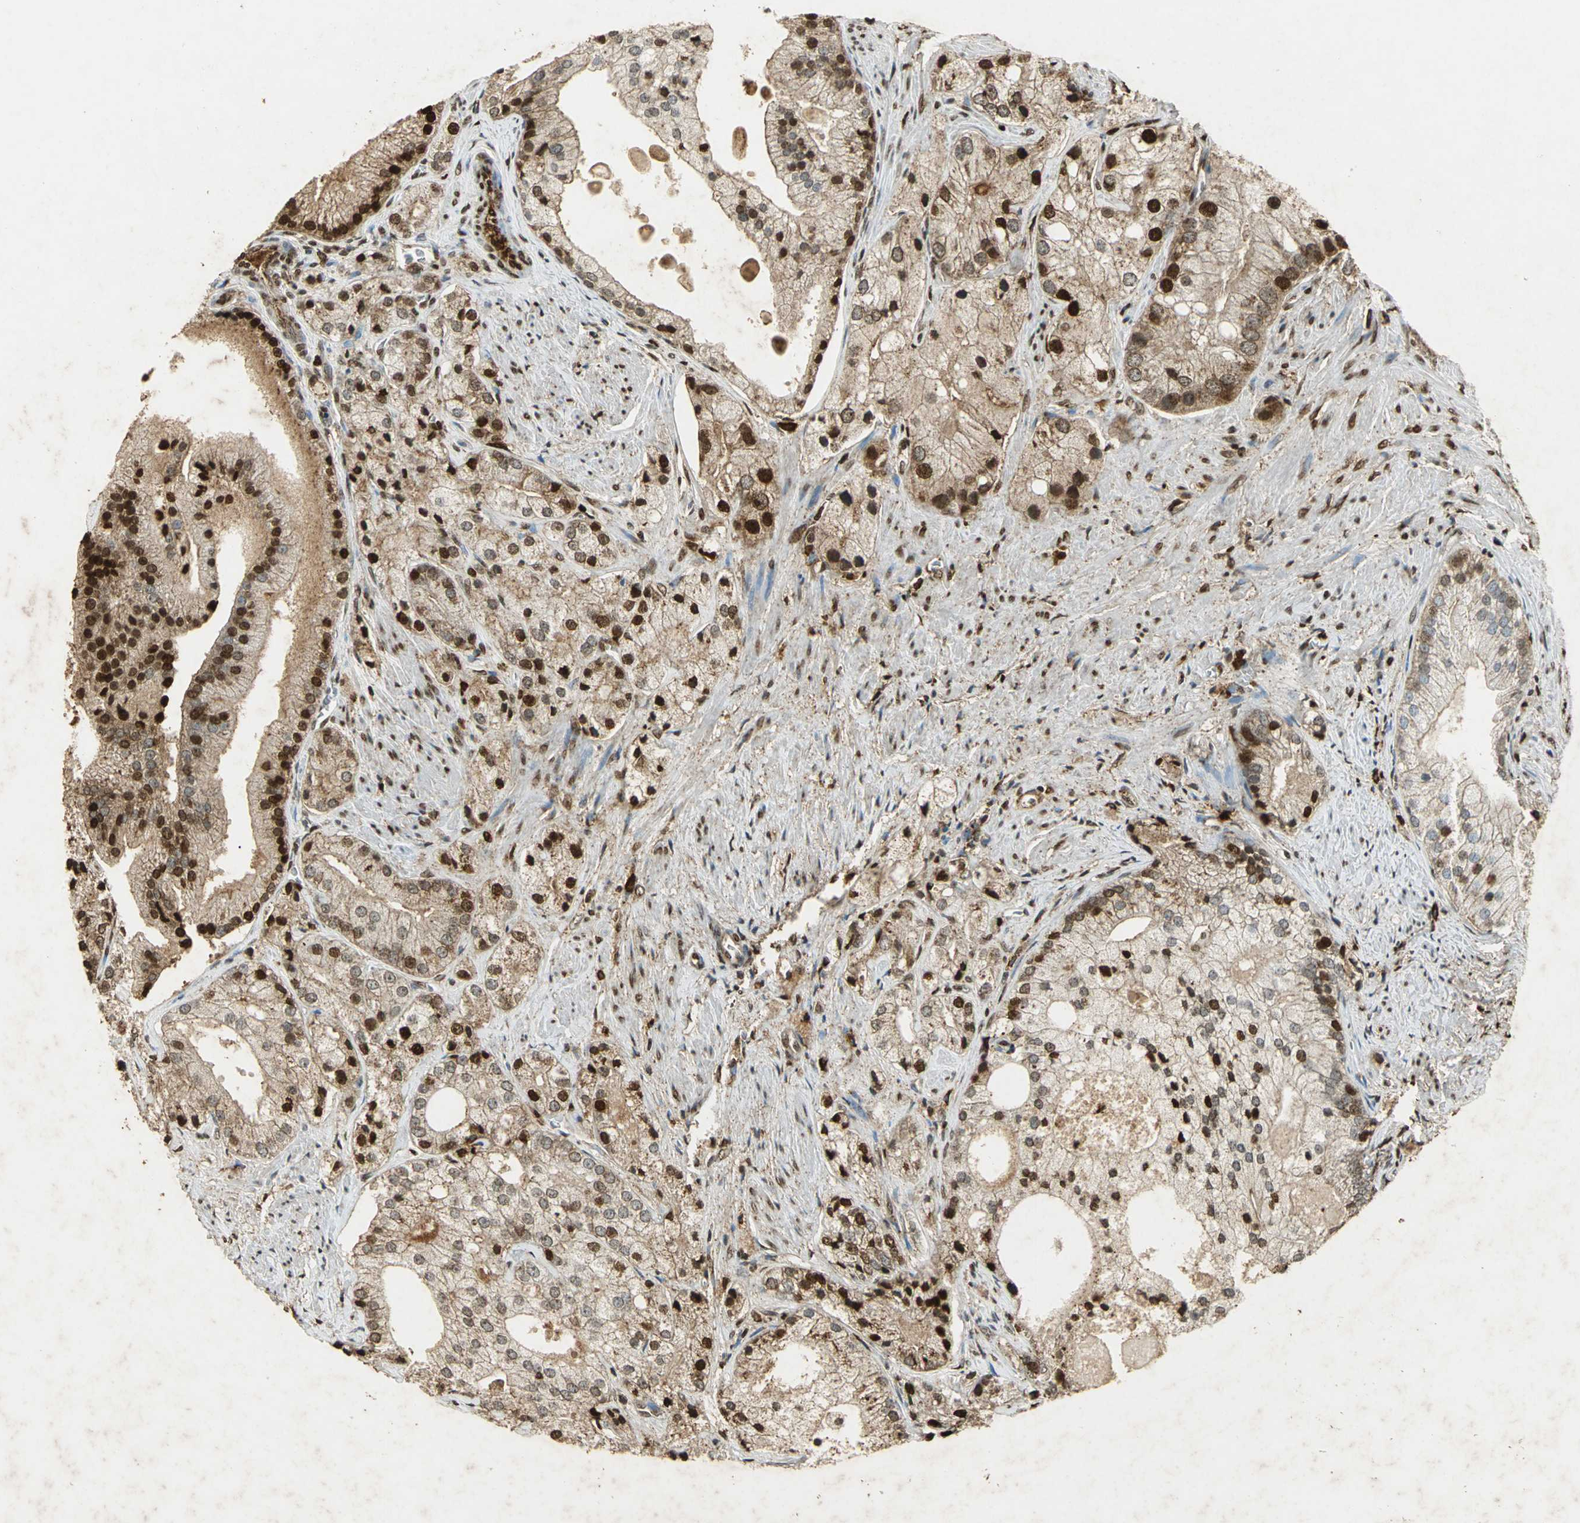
{"staining": {"intensity": "strong", "quantity": ">75%", "location": "cytoplasmic/membranous,nuclear"}, "tissue": "prostate cancer", "cell_type": "Tumor cells", "image_type": "cancer", "snomed": [{"axis": "morphology", "description": "Adenocarcinoma, Low grade"}, {"axis": "topography", "description": "Prostate"}], "caption": "There is high levels of strong cytoplasmic/membranous and nuclear positivity in tumor cells of adenocarcinoma (low-grade) (prostate), as demonstrated by immunohistochemical staining (brown color).", "gene": "ANXA4", "patient": {"sex": "male", "age": 69}}